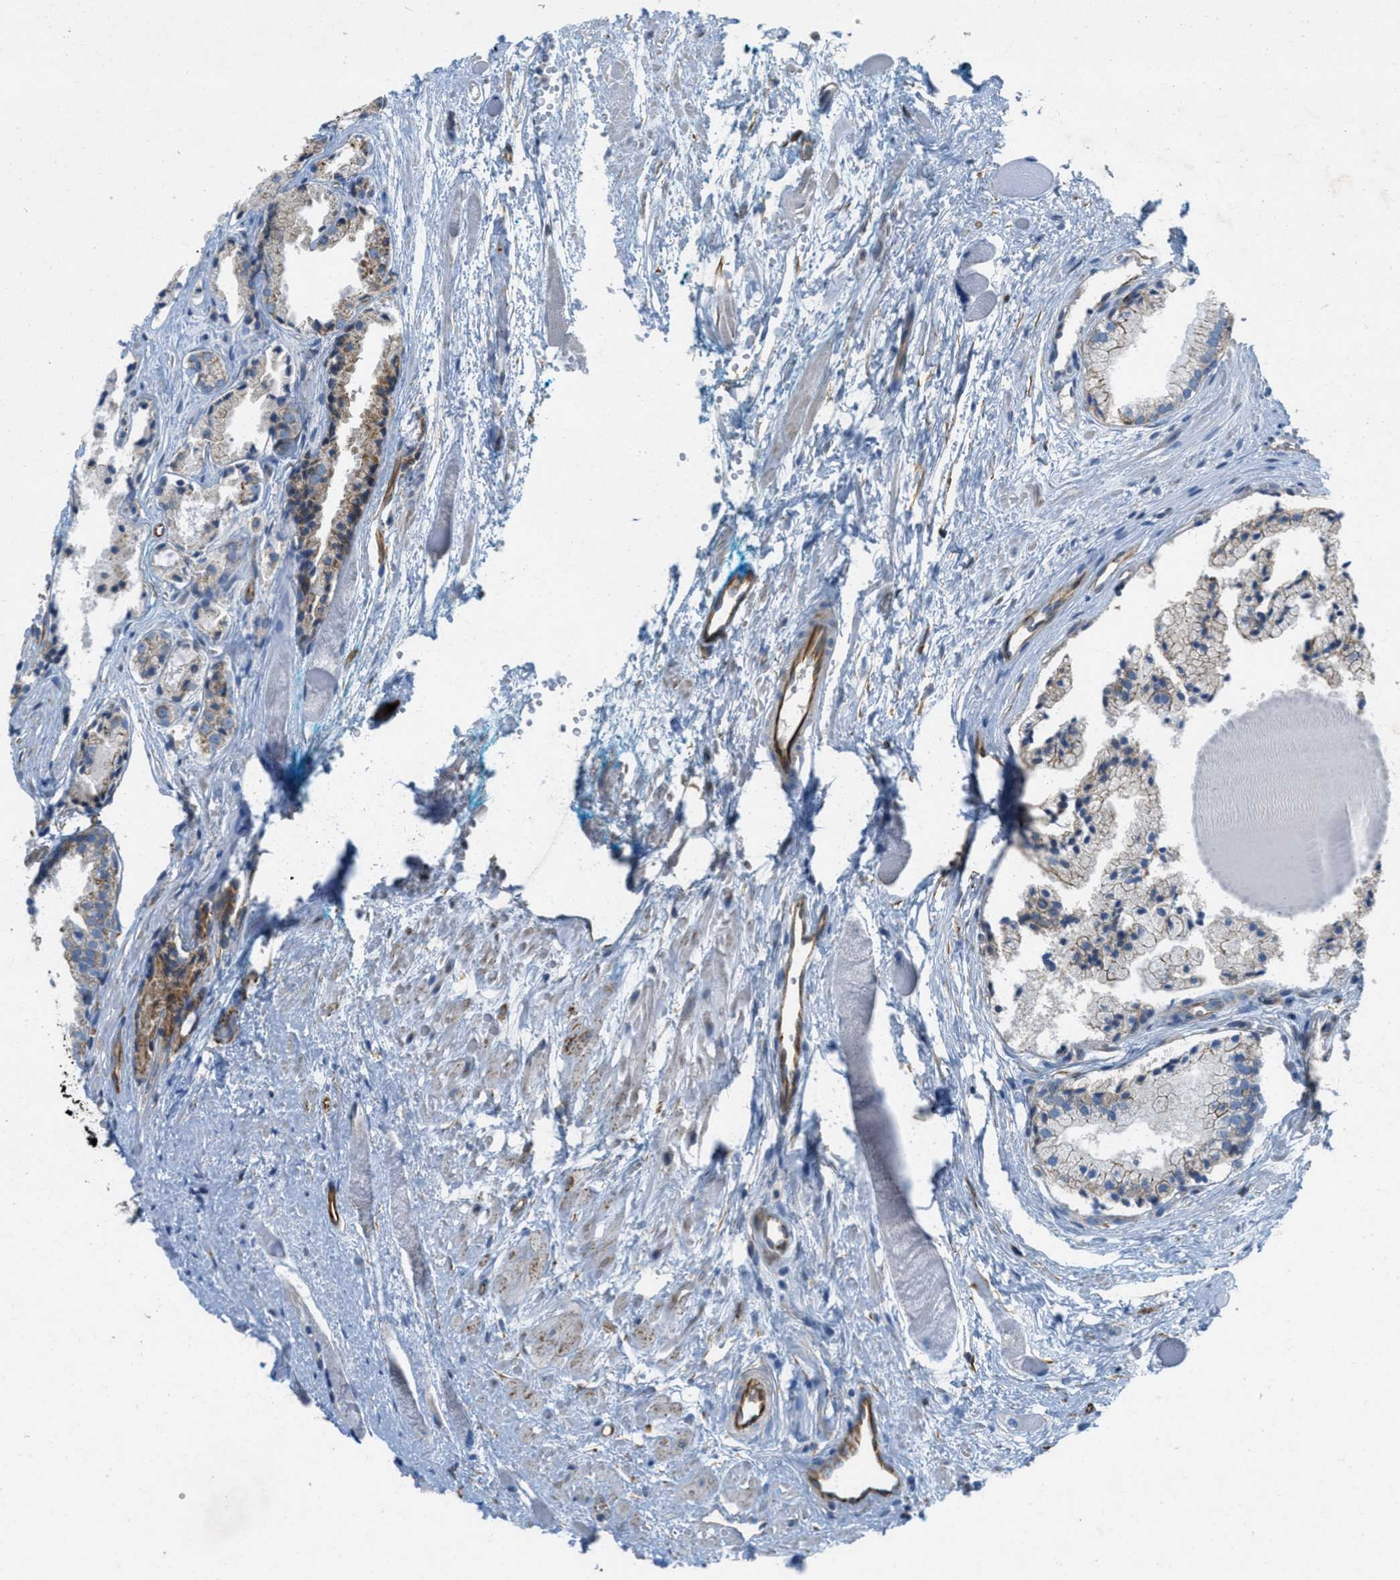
{"staining": {"intensity": "weak", "quantity": "<25%", "location": "cytoplasmic/membranous"}, "tissue": "prostate cancer", "cell_type": "Tumor cells", "image_type": "cancer", "snomed": [{"axis": "morphology", "description": "Adenocarcinoma, Low grade"}, {"axis": "topography", "description": "Prostate"}], "caption": "The histopathology image reveals no significant positivity in tumor cells of prostate cancer.", "gene": "BTN3A1", "patient": {"sex": "male", "age": 57}}